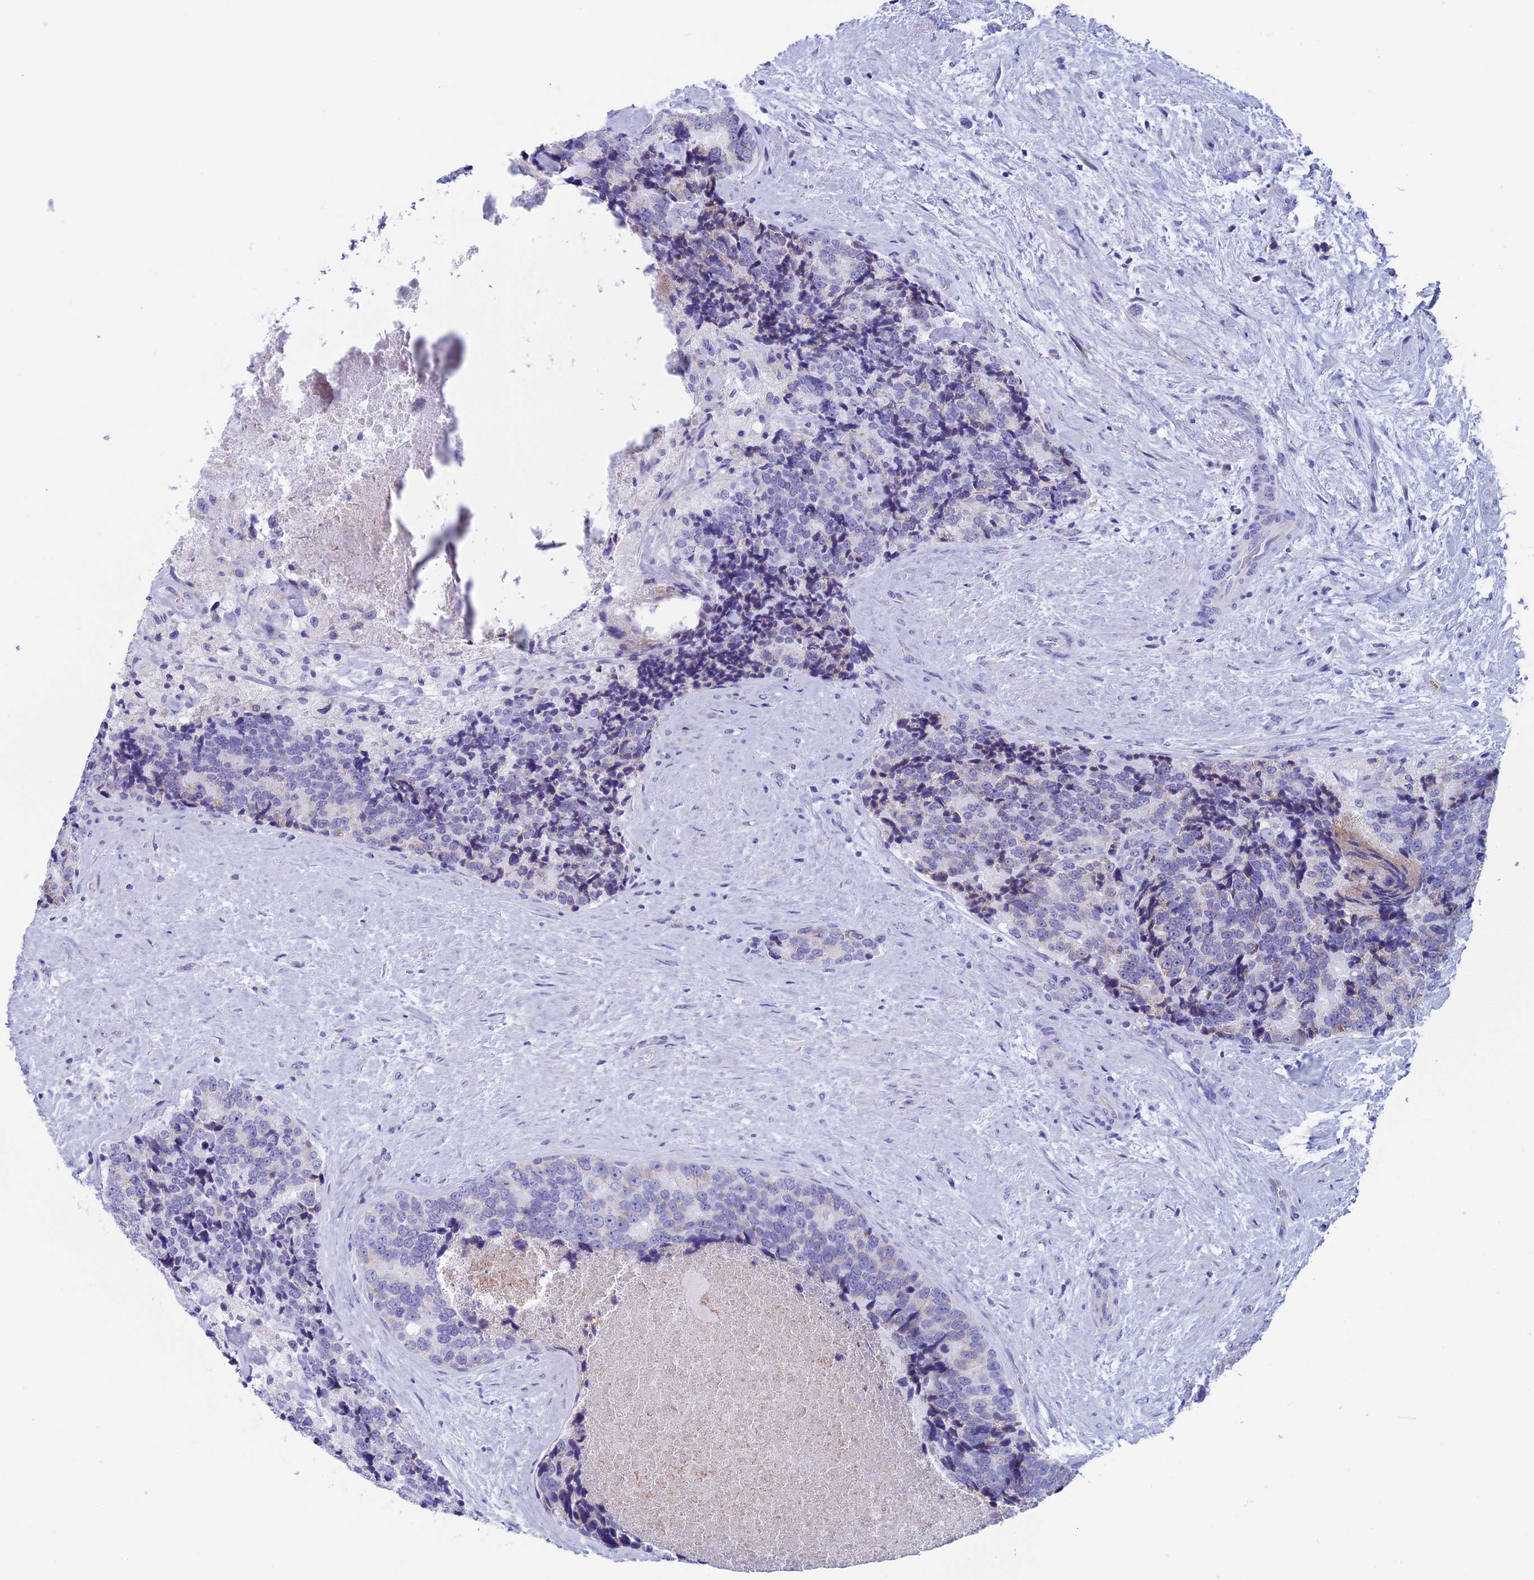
{"staining": {"intensity": "negative", "quantity": "none", "location": "none"}, "tissue": "prostate cancer", "cell_type": "Tumor cells", "image_type": "cancer", "snomed": [{"axis": "morphology", "description": "Adenocarcinoma, High grade"}, {"axis": "topography", "description": "Prostate"}], "caption": "A high-resolution micrograph shows immunohistochemistry staining of adenocarcinoma (high-grade) (prostate), which reveals no significant positivity in tumor cells.", "gene": "NDUFB9", "patient": {"sex": "male", "age": 70}}